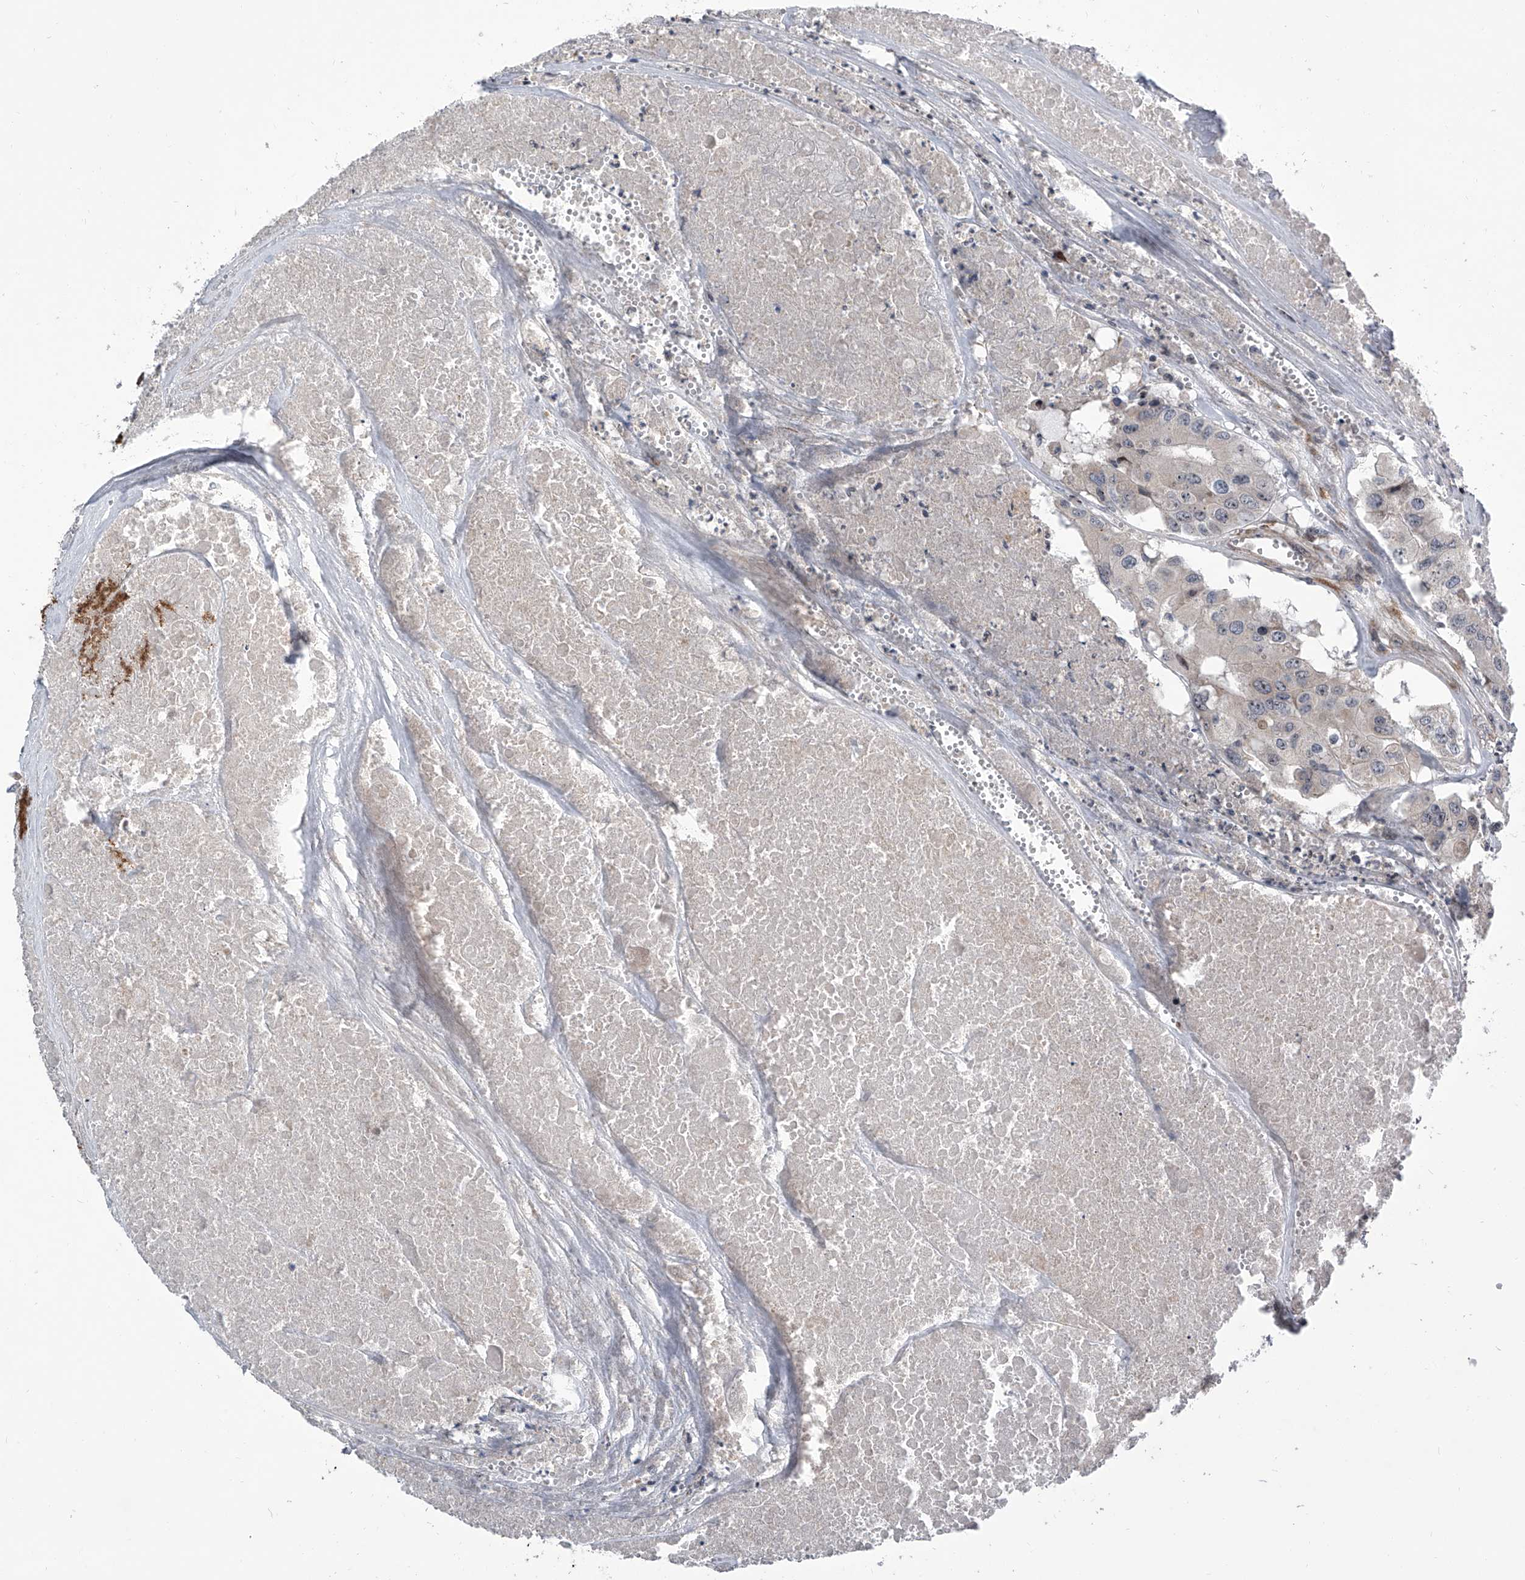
{"staining": {"intensity": "negative", "quantity": "none", "location": "none"}, "tissue": "colorectal cancer", "cell_type": "Tumor cells", "image_type": "cancer", "snomed": [{"axis": "morphology", "description": "Adenocarcinoma, NOS"}, {"axis": "topography", "description": "Colon"}], "caption": "Immunohistochemistry histopathology image of colorectal adenocarcinoma stained for a protein (brown), which shows no staining in tumor cells.", "gene": "DLGAP2", "patient": {"sex": "male", "age": 77}}